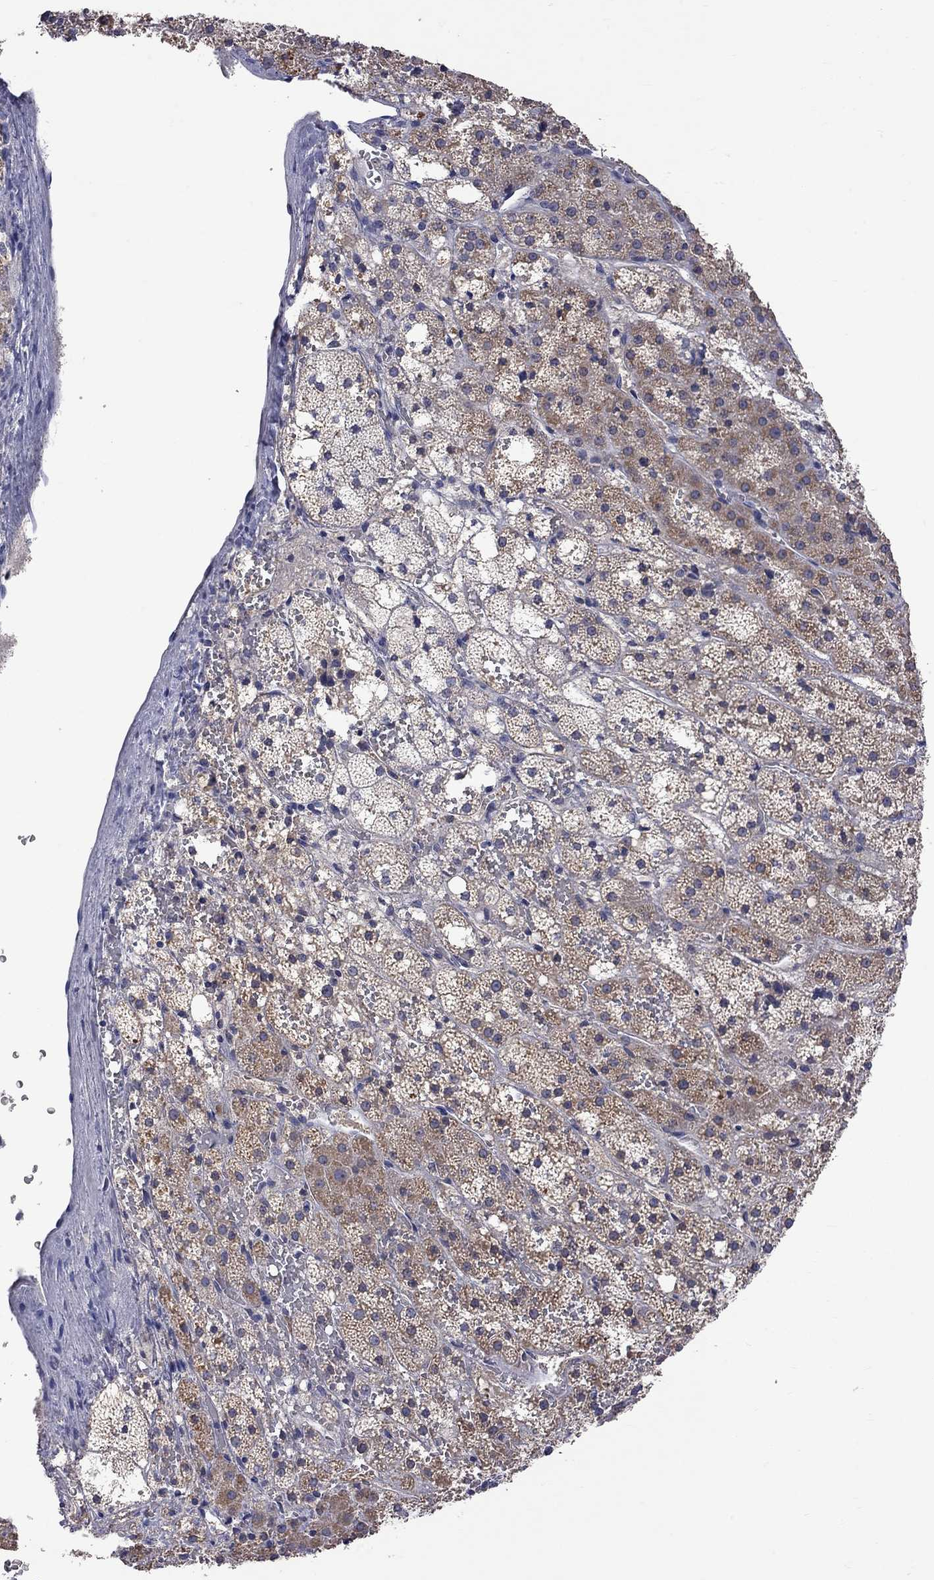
{"staining": {"intensity": "moderate", "quantity": "25%-75%", "location": "cytoplasmic/membranous"}, "tissue": "adrenal gland", "cell_type": "Glandular cells", "image_type": "normal", "snomed": [{"axis": "morphology", "description": "Normal tissue, NOS"}, {"axis": "topography", "description": "Adrenal gland"}], "caption": "About 25%-75% of glandular cells in unremarkable human adrenal gland reveal moderate cytoplasmic/membranous protein expression as visualized by brown immunohistochemical staining.", "gene": "HTR6", "patient": {"sex": "male", "age": 53}}